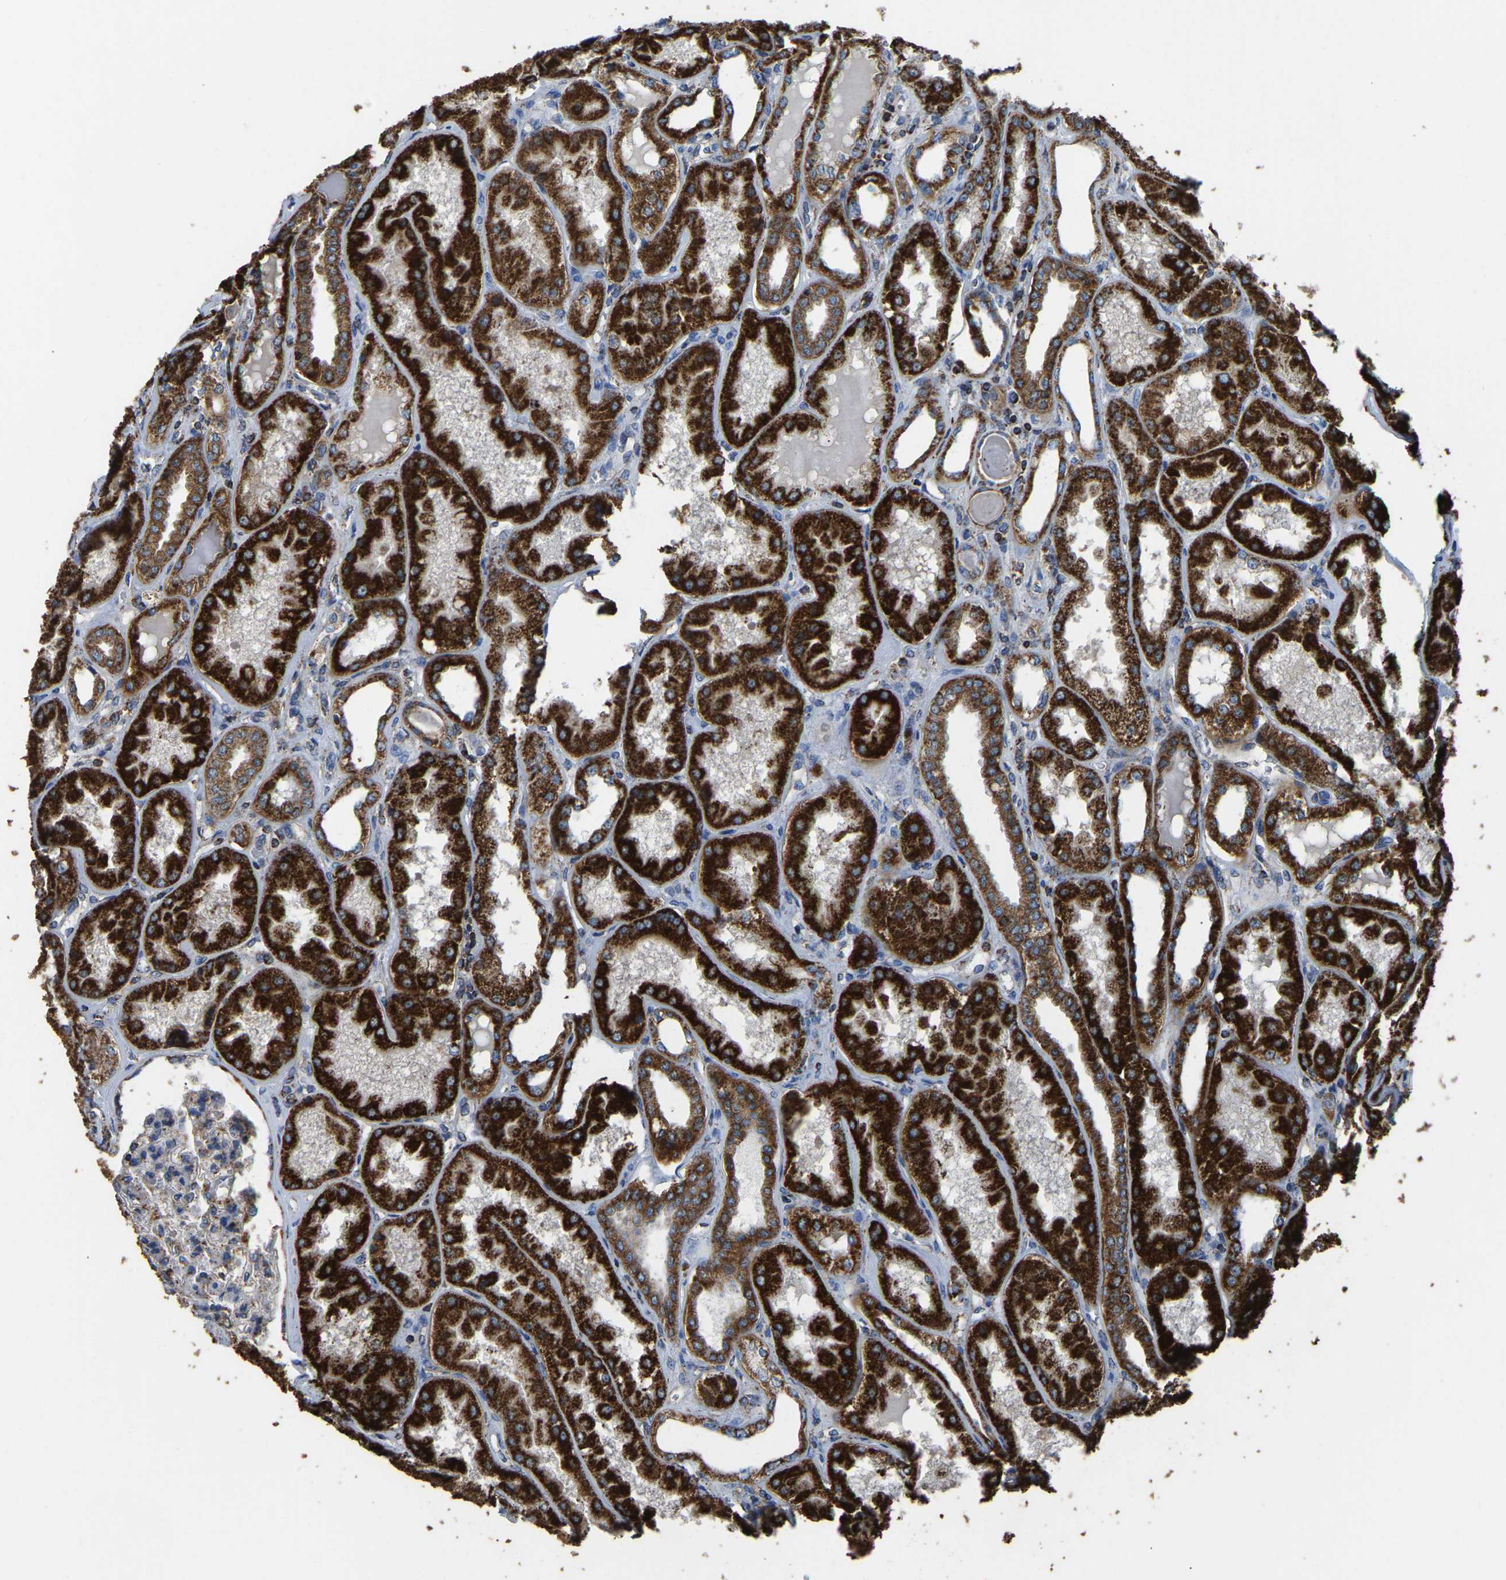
{"staining": {"intensity": "moderate", "quantity": "<25%", "location": "cytoplasmic/membranous"}, "tissue": "kidney", "cell_type": "Cells in glomeruli", "image_type": "normal", "snomed": [{"axis": "morphology", "description": "Normal tissue, NOS"}, {"axis": "topography", "description": "Kidney"}], "caption": "A high-resolution photomicrograph shows immunohistochemistry staining of normal kidney, which exhibits moderate cytoplasmic/membranous expression in approximately <25% of cells in glomeruli. Ihc stains the protein of interest in brown and the nuclei are stained blue.", "gene": "ETFA", "patient": {"sex": "female", "age": 56}}